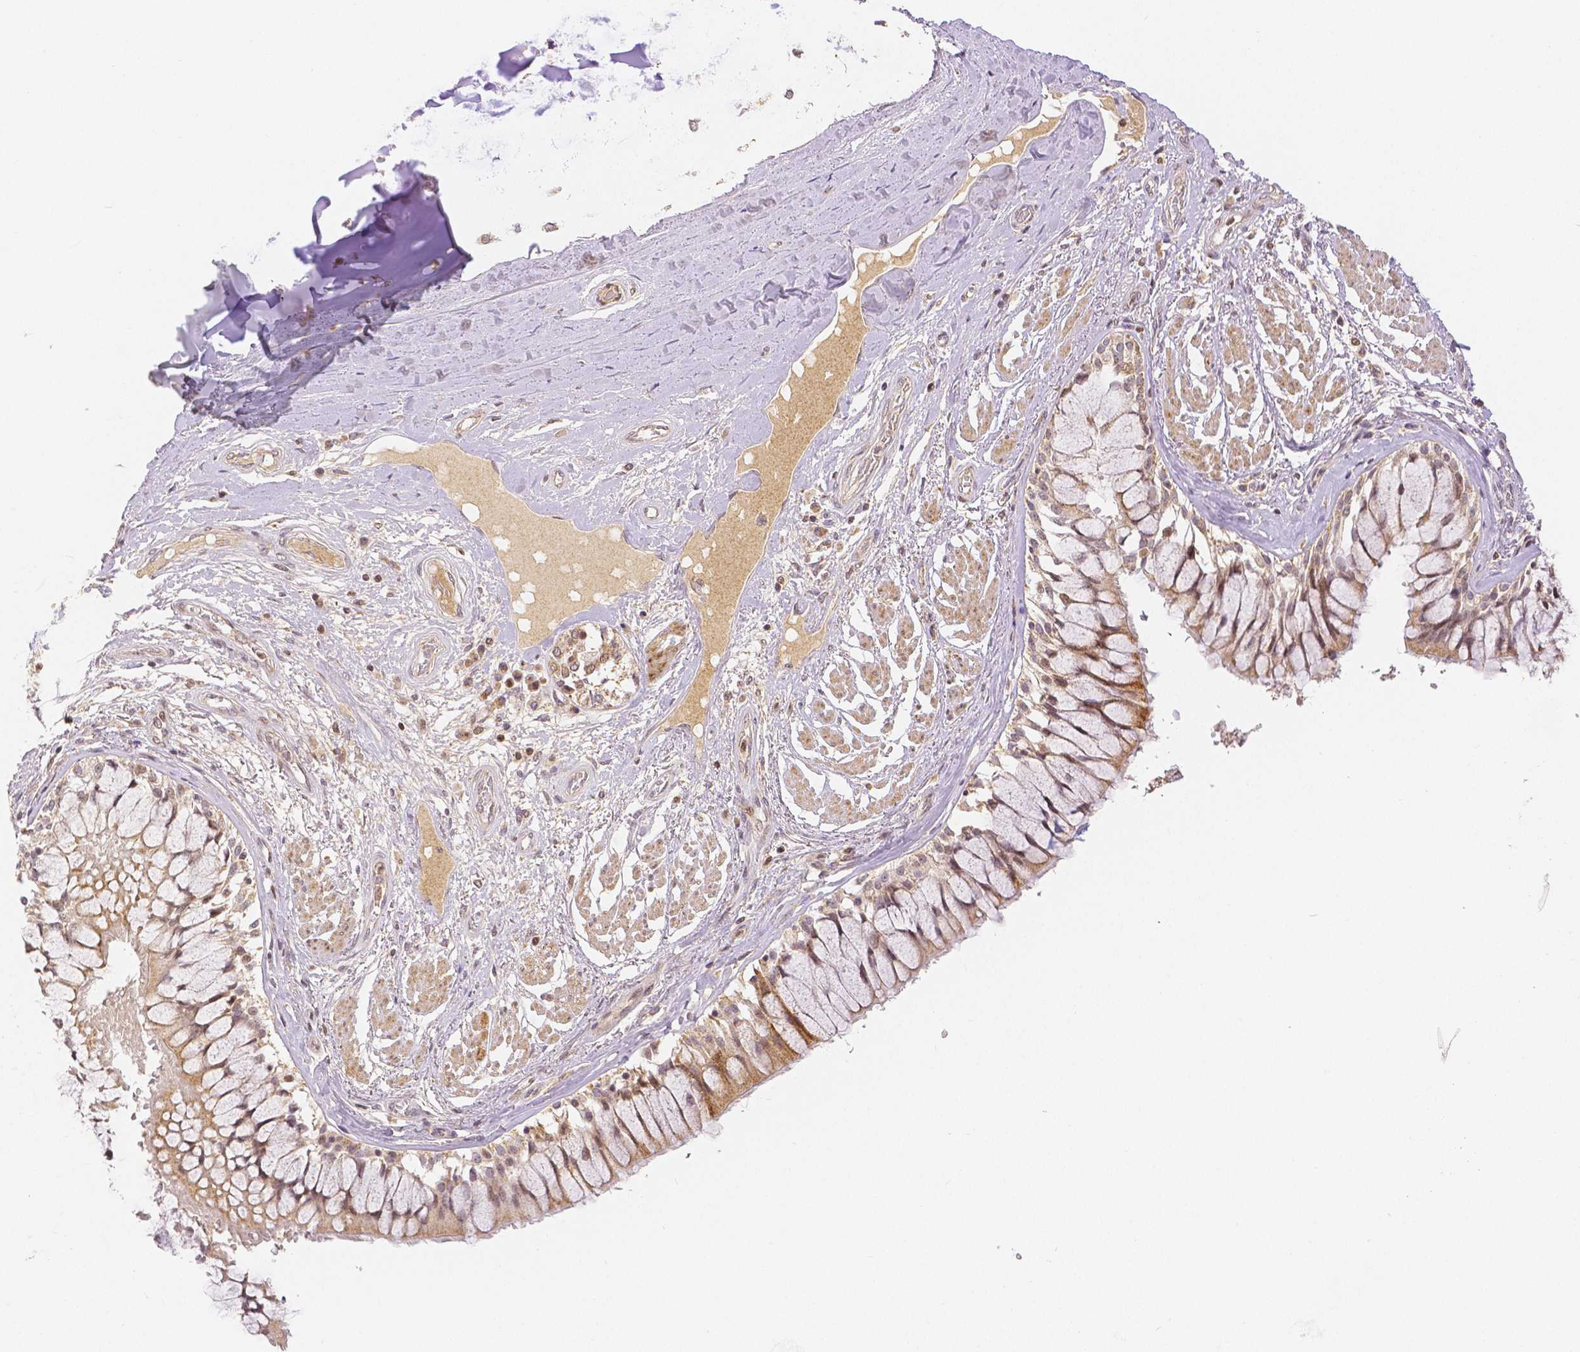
{"staining": {"intensity": "moderate", "quantity": "<25%", "location": "nuclear"}, "tissue": "adipose tissue", "cell_type": "Adipocytes", "image_type": "normal", "snomed": [{"axis": "morphology", "description": "Normal tissue, NOS"}, {"axis": "topography", "description": "Cartilage tissue"}, {"axis": "topography", "description": "Bronchus"}], "caption": "Adipocytes demonstrate low levels of moderate nuclear staining in approximately <25% of cells in normal human adipose tissue.", "gene": "RHOT1", "patient": {"sex": "male", "age": 64}}